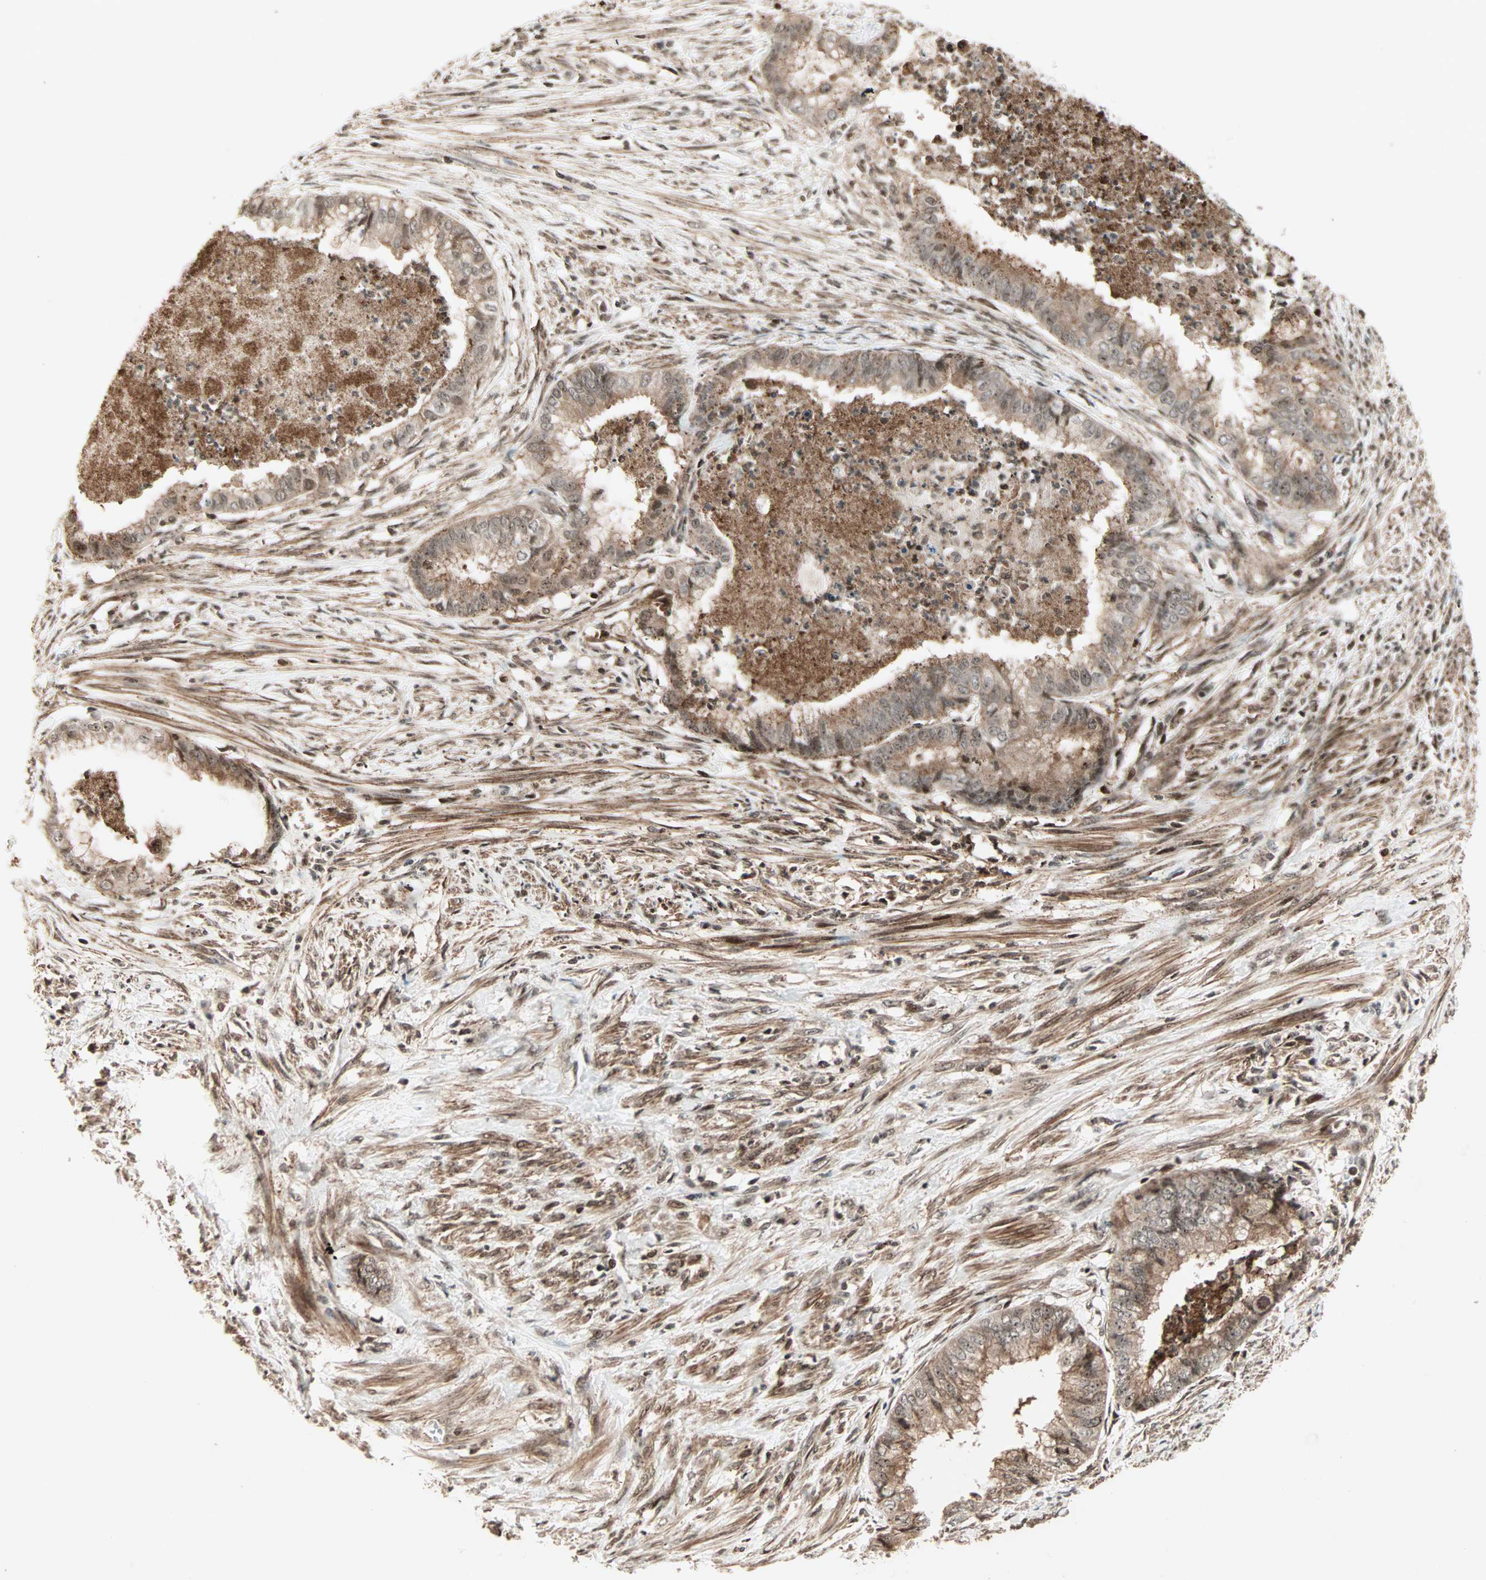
{"staining": {"intensity": "strong", "quantity": ">75%", "location": "cytoplasmic/membranous,nuclear"}, "tissue": "endometrial cancer", "cell_type": "Tumor cells", "image_type": "cancer", "snomed": [{"axis": "morphology", "description": "Necrosis, NOS"}, {"axis": "morphology", "description": "Adenocarcinoma, NOS"}, {"axis": "topography", "description": "Endometrium"}], "caption": "The image demonstrates a brown stain indicating the presence of a protein in the cytoplasmic/membranous and nuclear of tumor cells in endometrial adenocarcinoma. Immunohistochemistry stains the protein in brown and the nuclei are stained blue.", "gene": "ZBED9", "patient": {"sex": "female", "age": 79}}